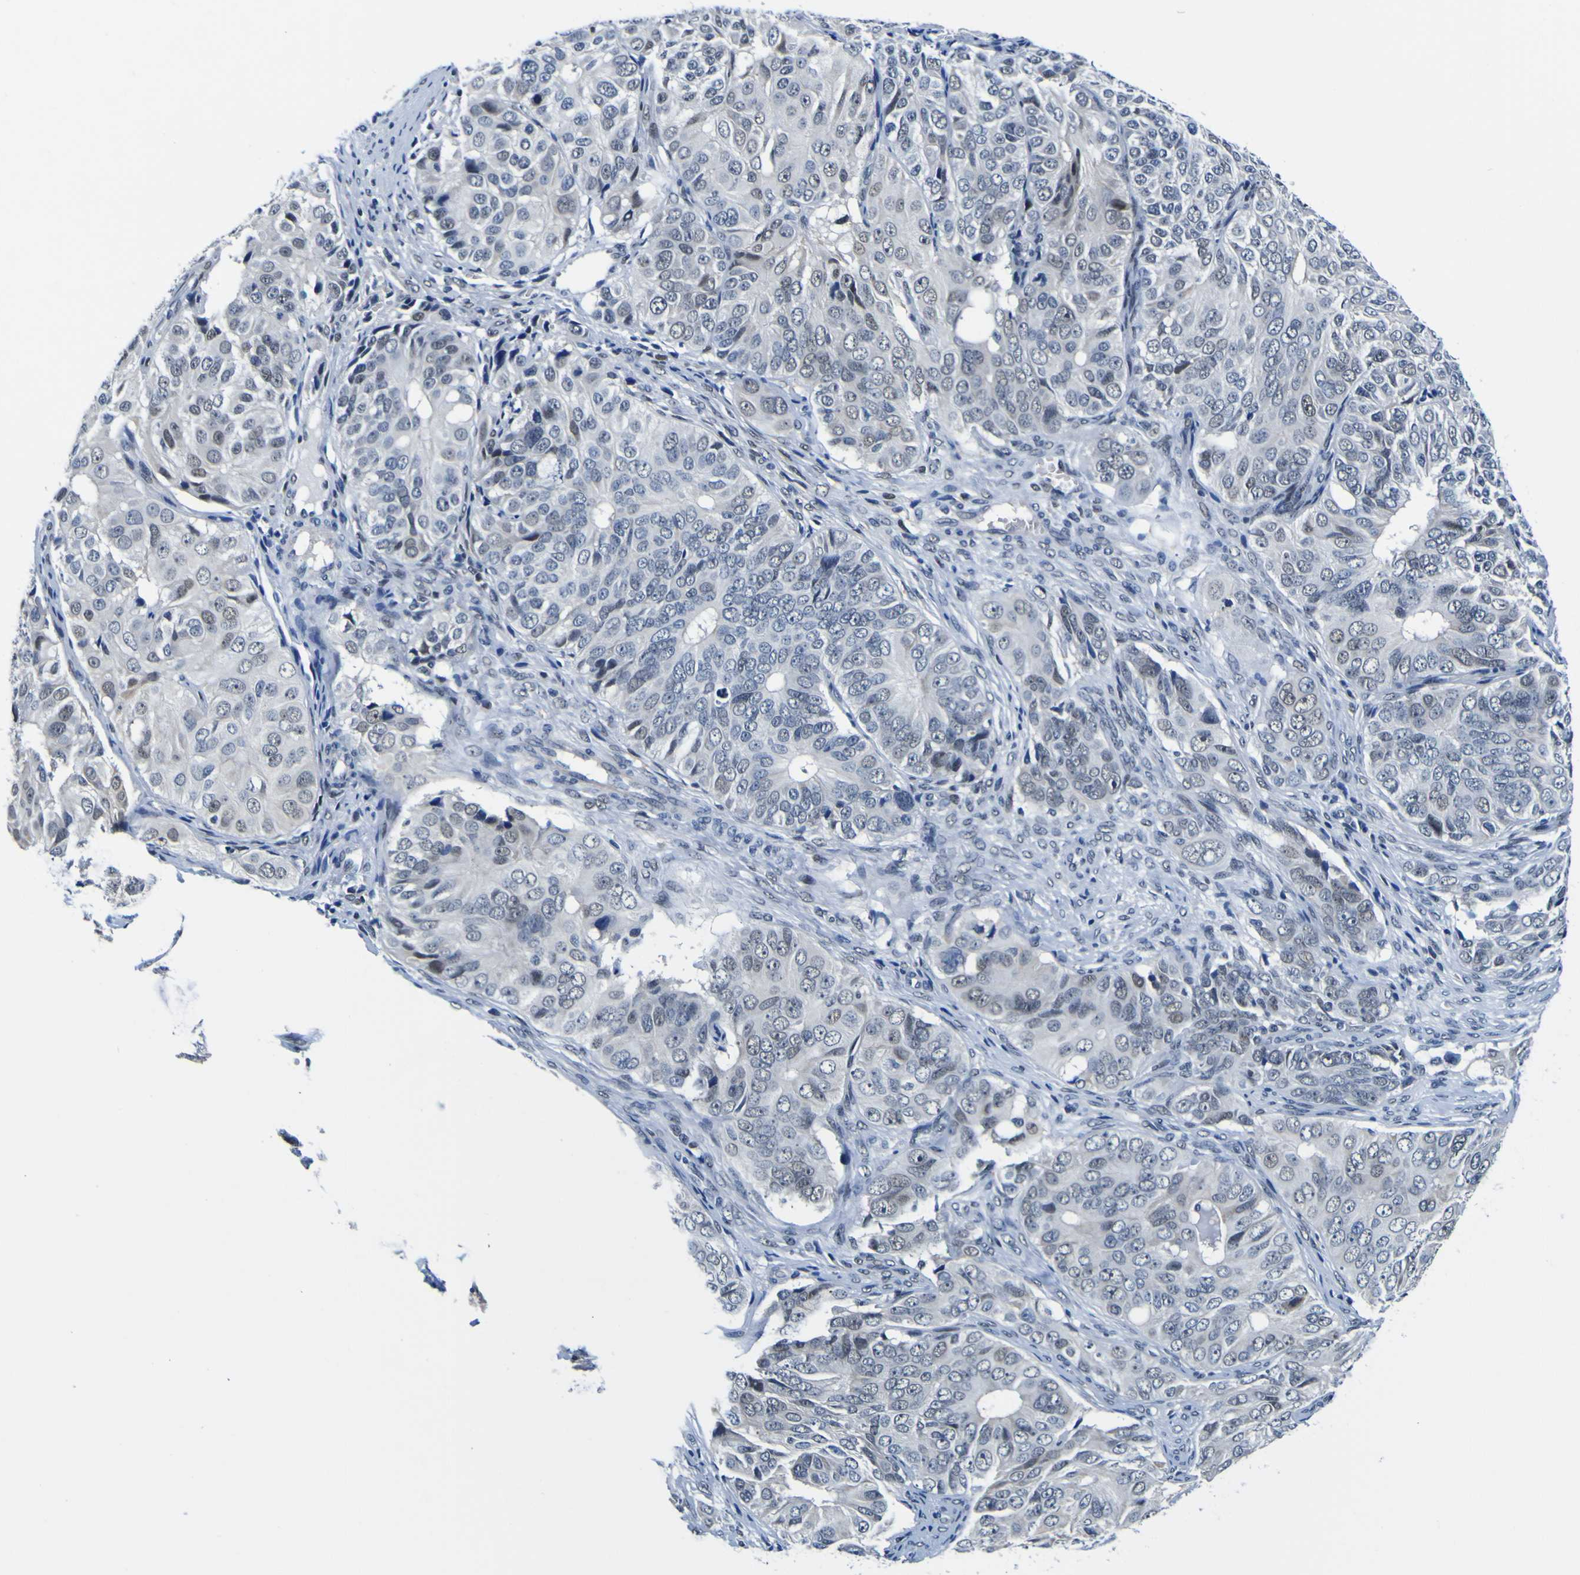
{"staining": {"intensity": "negative", "quantity": "none", "location": "none"}, "tissue": "ovarian cancer", "cell_type": "Tumor cells", "image_type": "cancer", "snomed": [{"axis": "morphology", "description": "Carcinoma, endometroid"}, {"axis": "topography", "description": "Ovary"}], "caption": "Human ovarian endometroid carcinoma stained for a protein using immunohistochemistry displays no positivity in tumor cells.", "gene": "CUL4B", "patient": {"sex": "female", "age": 51}}